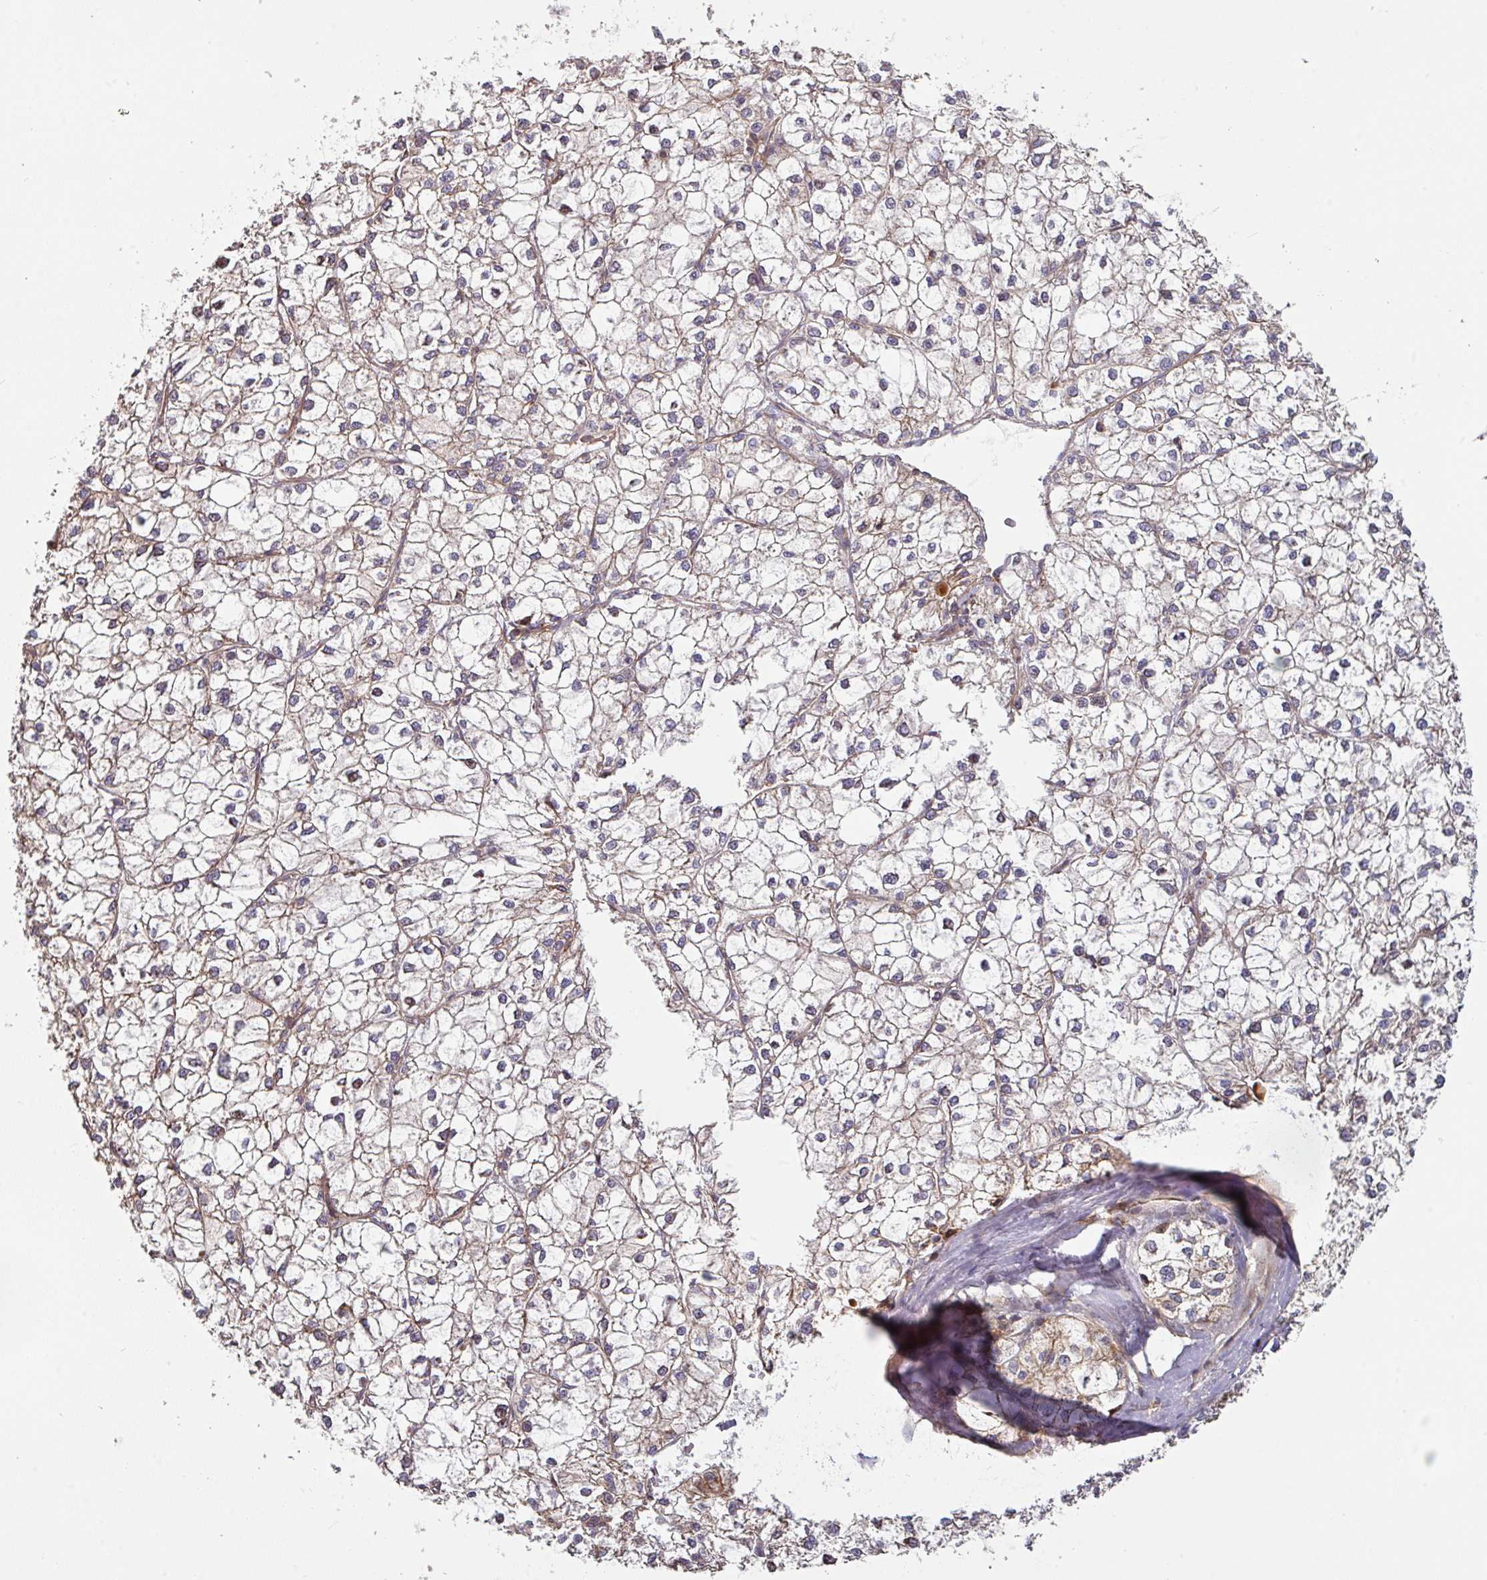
{"staining": {"intensity": "negative", "quantity": "none", "location": "none"}, "tissue": "liver cancer", "cell_type": "Tumor cells", "image_type": "cancer", "snomed": [{"axis": "morphology", "description": "Carcinoma, Hepatocellular, NOS"}, {"axis": "topography", "description": "Liver"}], "caption": "This is an immunohistochemistry (IHC) histopathology image of human liver hepatocellular carcinoma. There is no positivity in tumor cells.", "gene": "CASP2", "patient": {"sex": "female", "age": 43}}